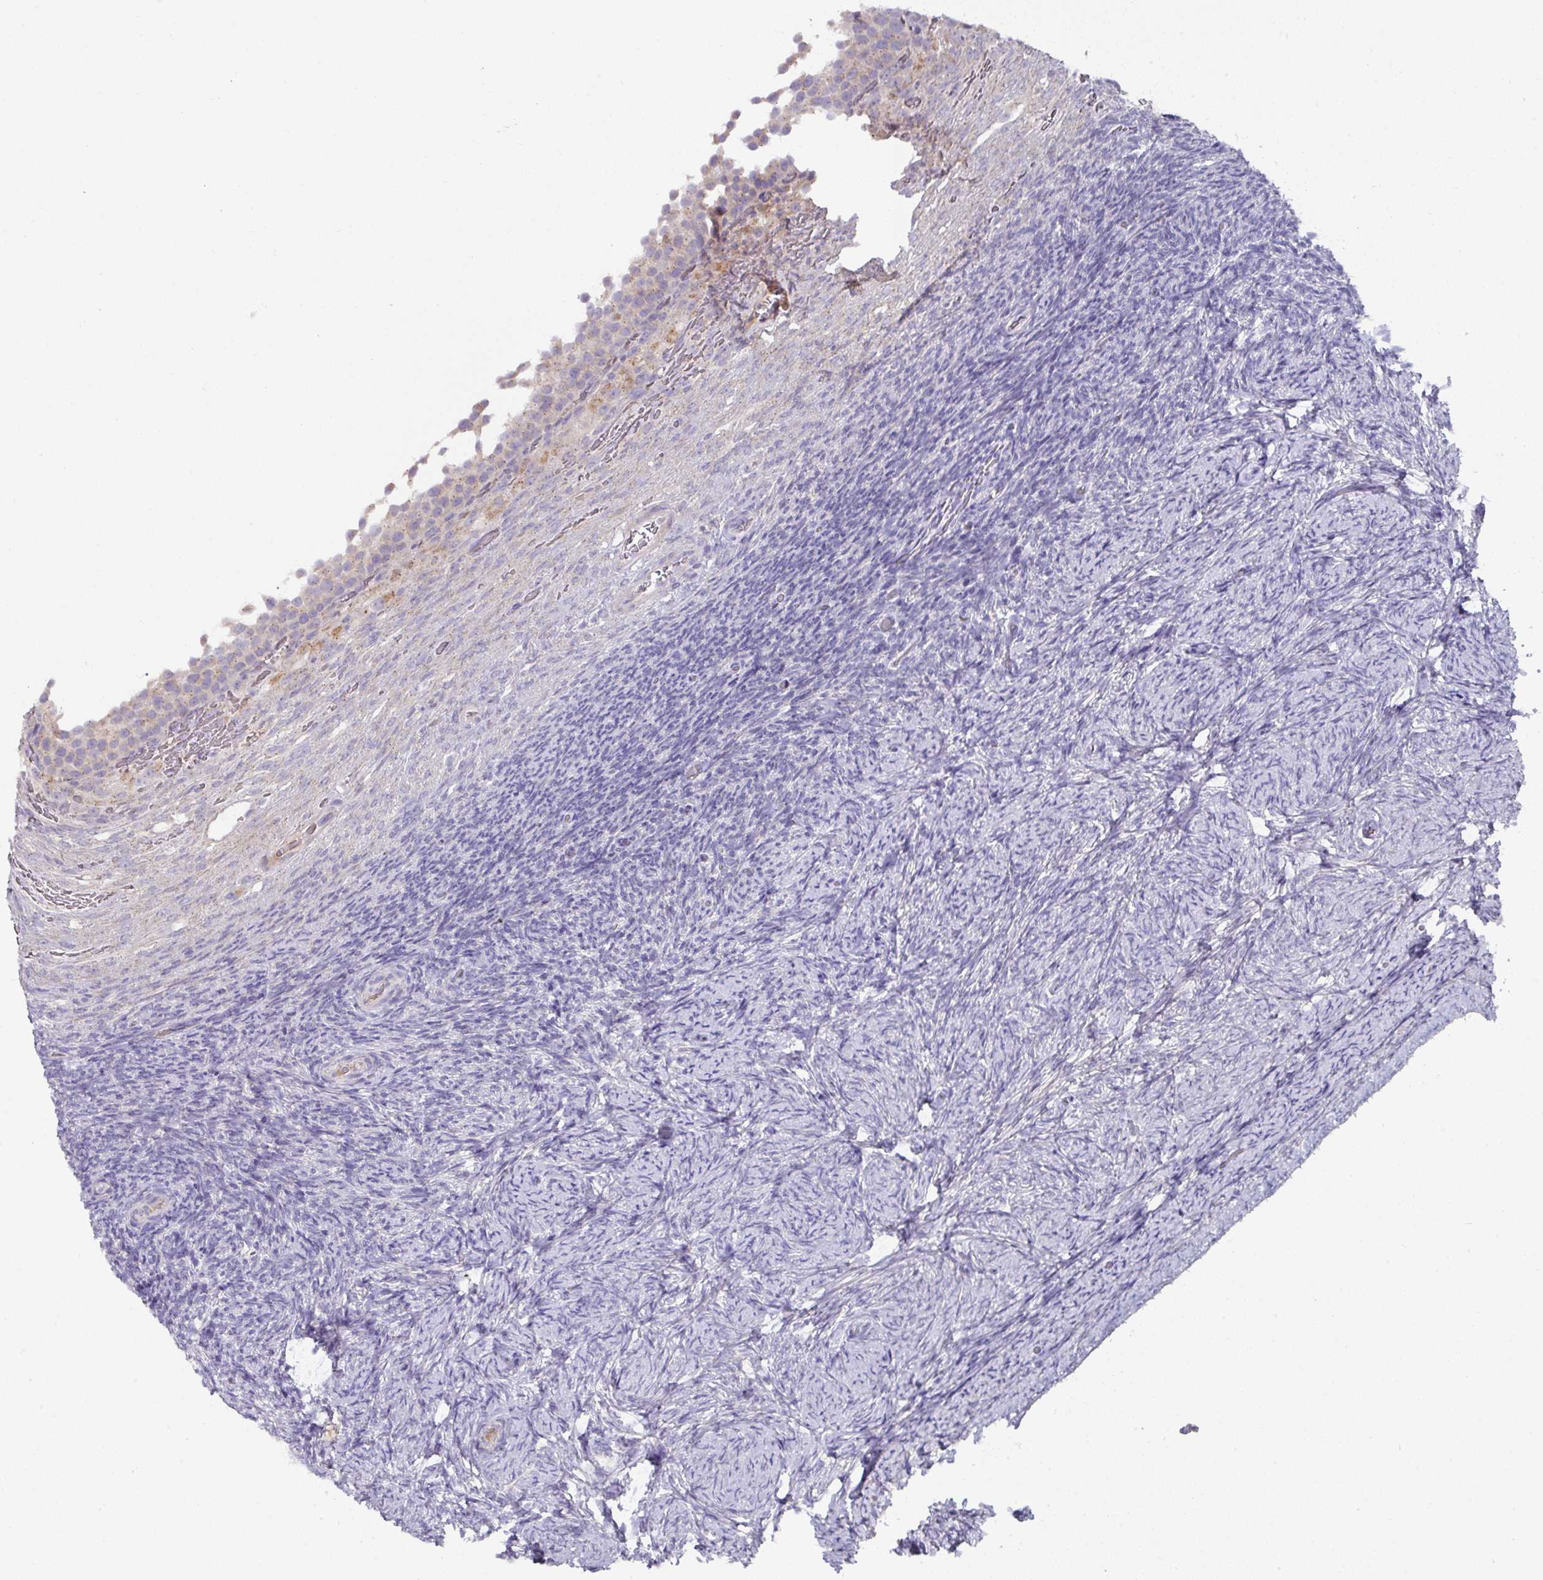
{"staining": {"intensity": "weak", "quantity": "25%-75%", "location": "cytoplasmic/membranous"}, "tissue": "ovary", "cell_type": "Follicle cells", "image_type": "normal", "snomed": [{"axis": "morphology", "description": "Normal tissue, NOS"}, {"axis": "topography", "description": "Ovary"}], "caption": "Protein staining of benign ovary demonstrates weak cytoplasmic/membranous positivity in approximately 25%-75% of follicle cells.", "gene": "IL4R", "patient": {"sex": "female", "age": 34}}